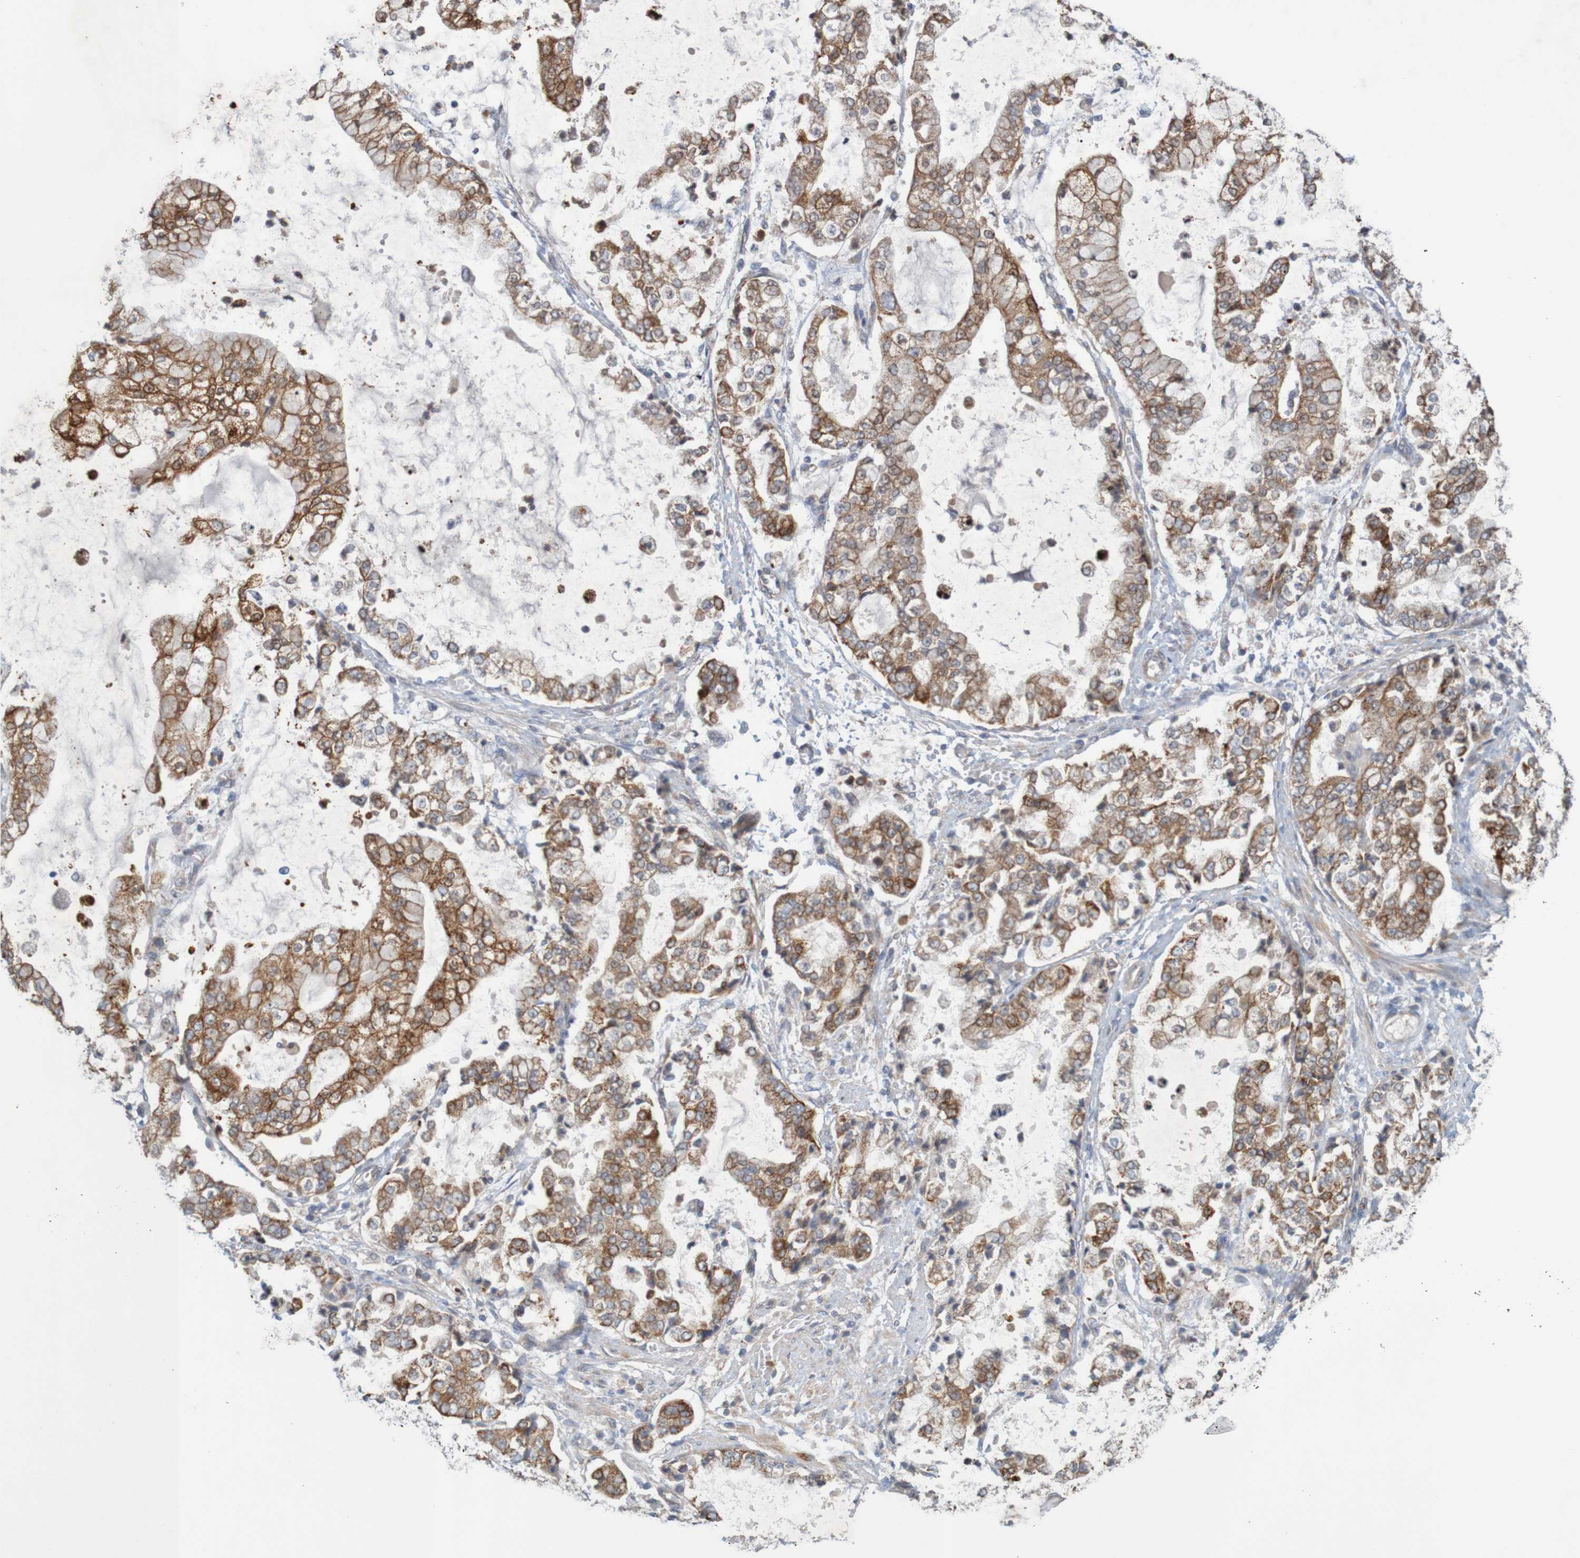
{"staining": {"intensity": "strong", "quantity": ">75%", "location": "cytoplasmic/membranous"}, "tissue": "stomach cancer", "cell_type": "Tumor cells", "image_type": "cancer", "snomed": [{"axis": "morphology", "description": "Adenocarcinoma, NOS"}, {"axis": "topography", "description": "Stomach"}], "caption": "Immunohistochemical staining of human stomach cancer (adenocarcinoma) shows high levels of strong cytoplasmic/membranous staining in approximately >75% of tumor cells.", "gene": "NAV2", "patient": {"sex": "male", "age": 76}}